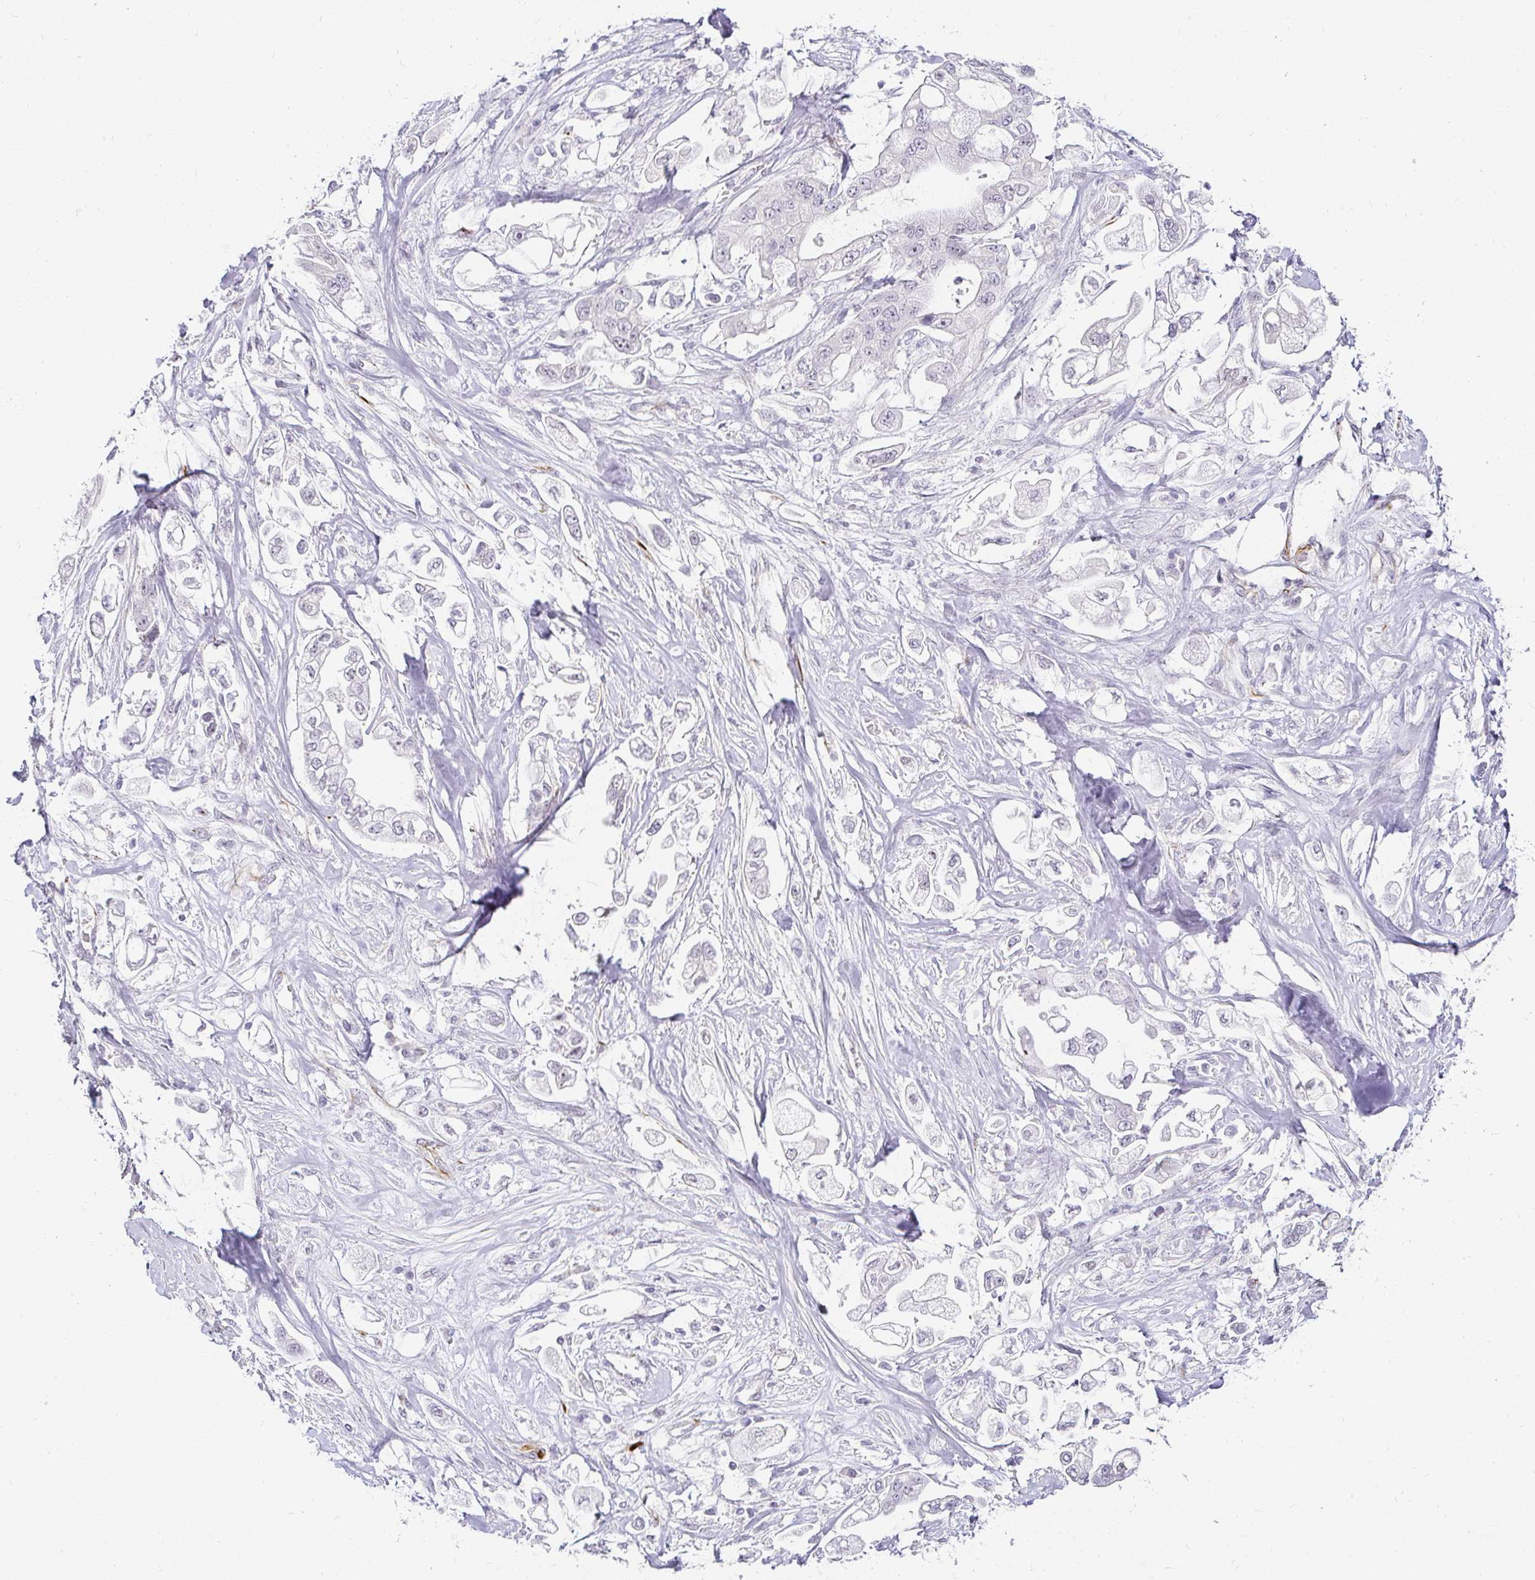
{"staining": {"intensity": "negative", "quantity": "none", "location": "none"}, "tissue": "stomach cancer", "cell_type": "Tumor cells", "image_type": "cancer", "snomed": [{"axis": "morphology", "description": "Adenocarcinoma, NOS"}, {"axis": "topography", "description": "Stomach"}], "caption": "Protein analysis of adenocarcinoma (stomach) displays no significant positivity in tumor cells.", "gene": "ACAN", "patient": {"sex": "male", "age": 62}}